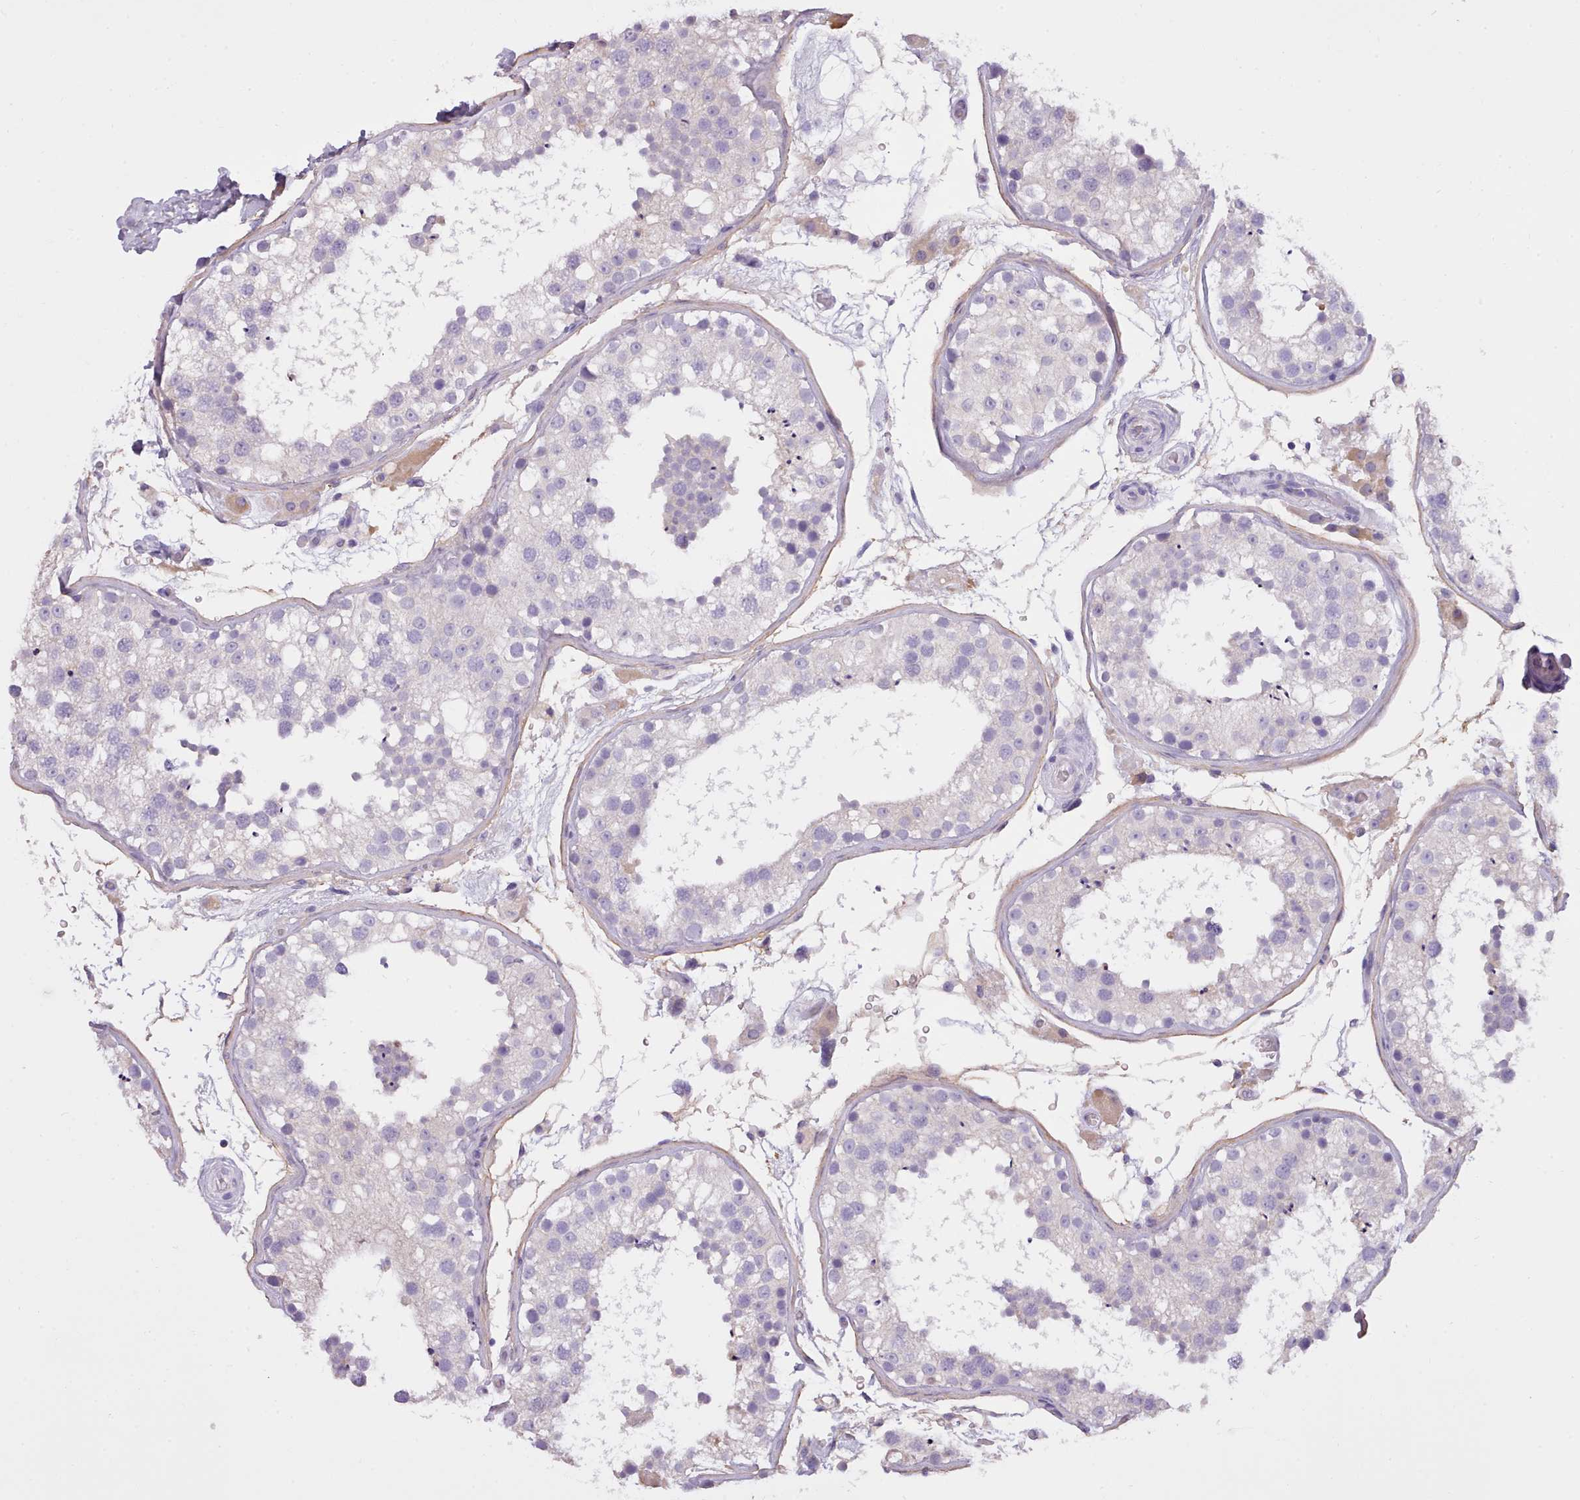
{"staining": {"intensity": "negative", "quantity": "none", "location": "none"}, "tissue": "testis", "cell_type": "Cells in seminiferous ducts", "image_type": "normal", "snomed": [{"axis": "morphology", "description": "Normal tissue, NOS"}, {"axis": "topography", "description": "Testis"}], "caption": "High power microscopy micrograph of an immunohistochemistry photomicrograph of normal testis, revealing no significant expression in cells in seminiferous ducts. Brightfield microscopy of IHC stained with DAB (brown) and hematoxylin (blue), captured at high magnification.", "gene": "CYP2A13", "patient": {"sex": "male", "age": 26}}